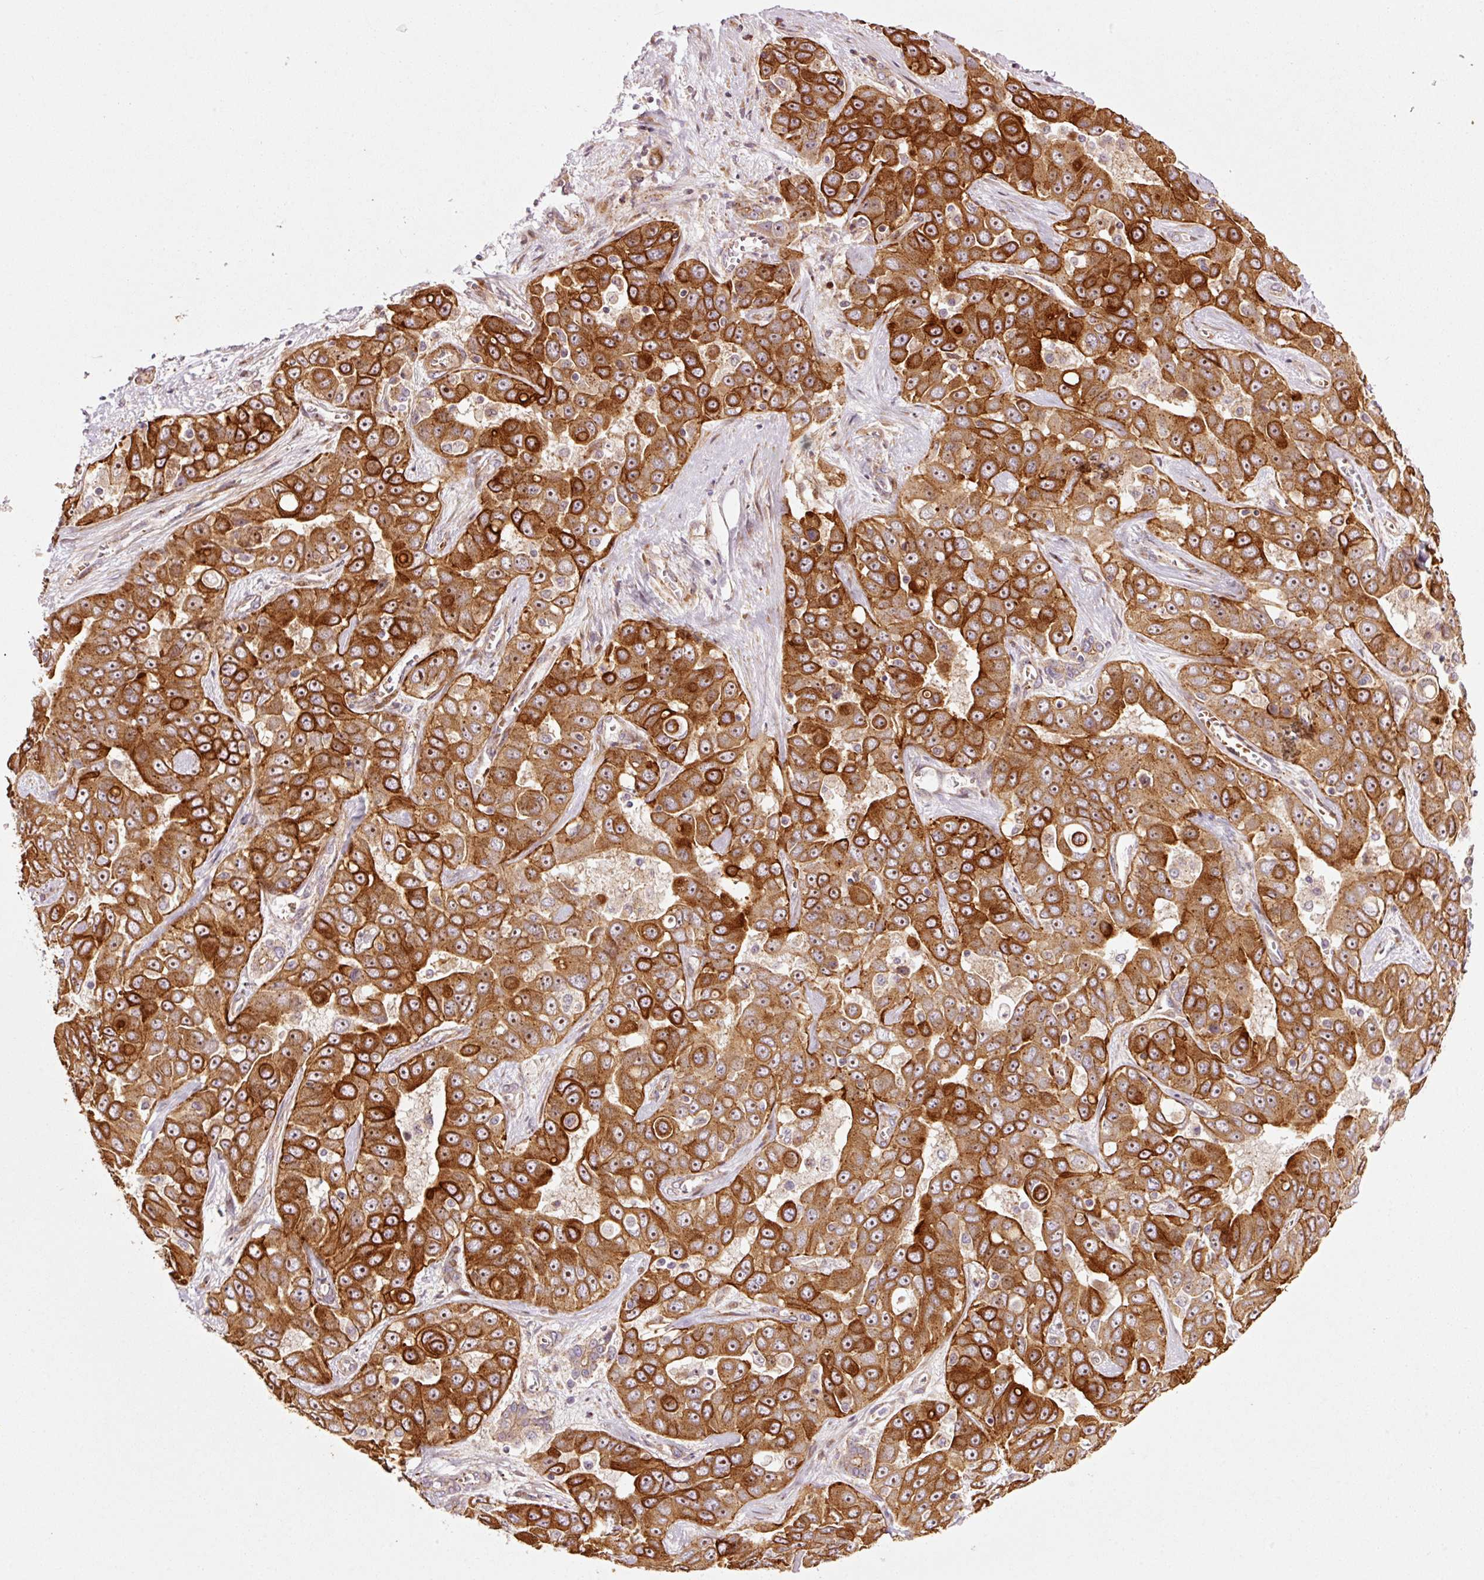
{"staining": {"intensity": "strong", "quantity": ">75%", "location": "cytoplasmic/membranous,nuclear"}, "tissue": "liver cancer", "cell_type": "Tumor cells", "image_type": "cancer", "snomed": [{"axis": "morphology", "description": "Cholangiocarcinoma"}, {"axis": "topography", "description": "Liver"}], "caption": "IHC of liver cancer displays high levels of strong cytoplasmic/membranous and nuclear expression in approximately >75% of tumor cells.", "gene": "ANKRD20A1", "patient": {"sex": "female", "age": 52}}